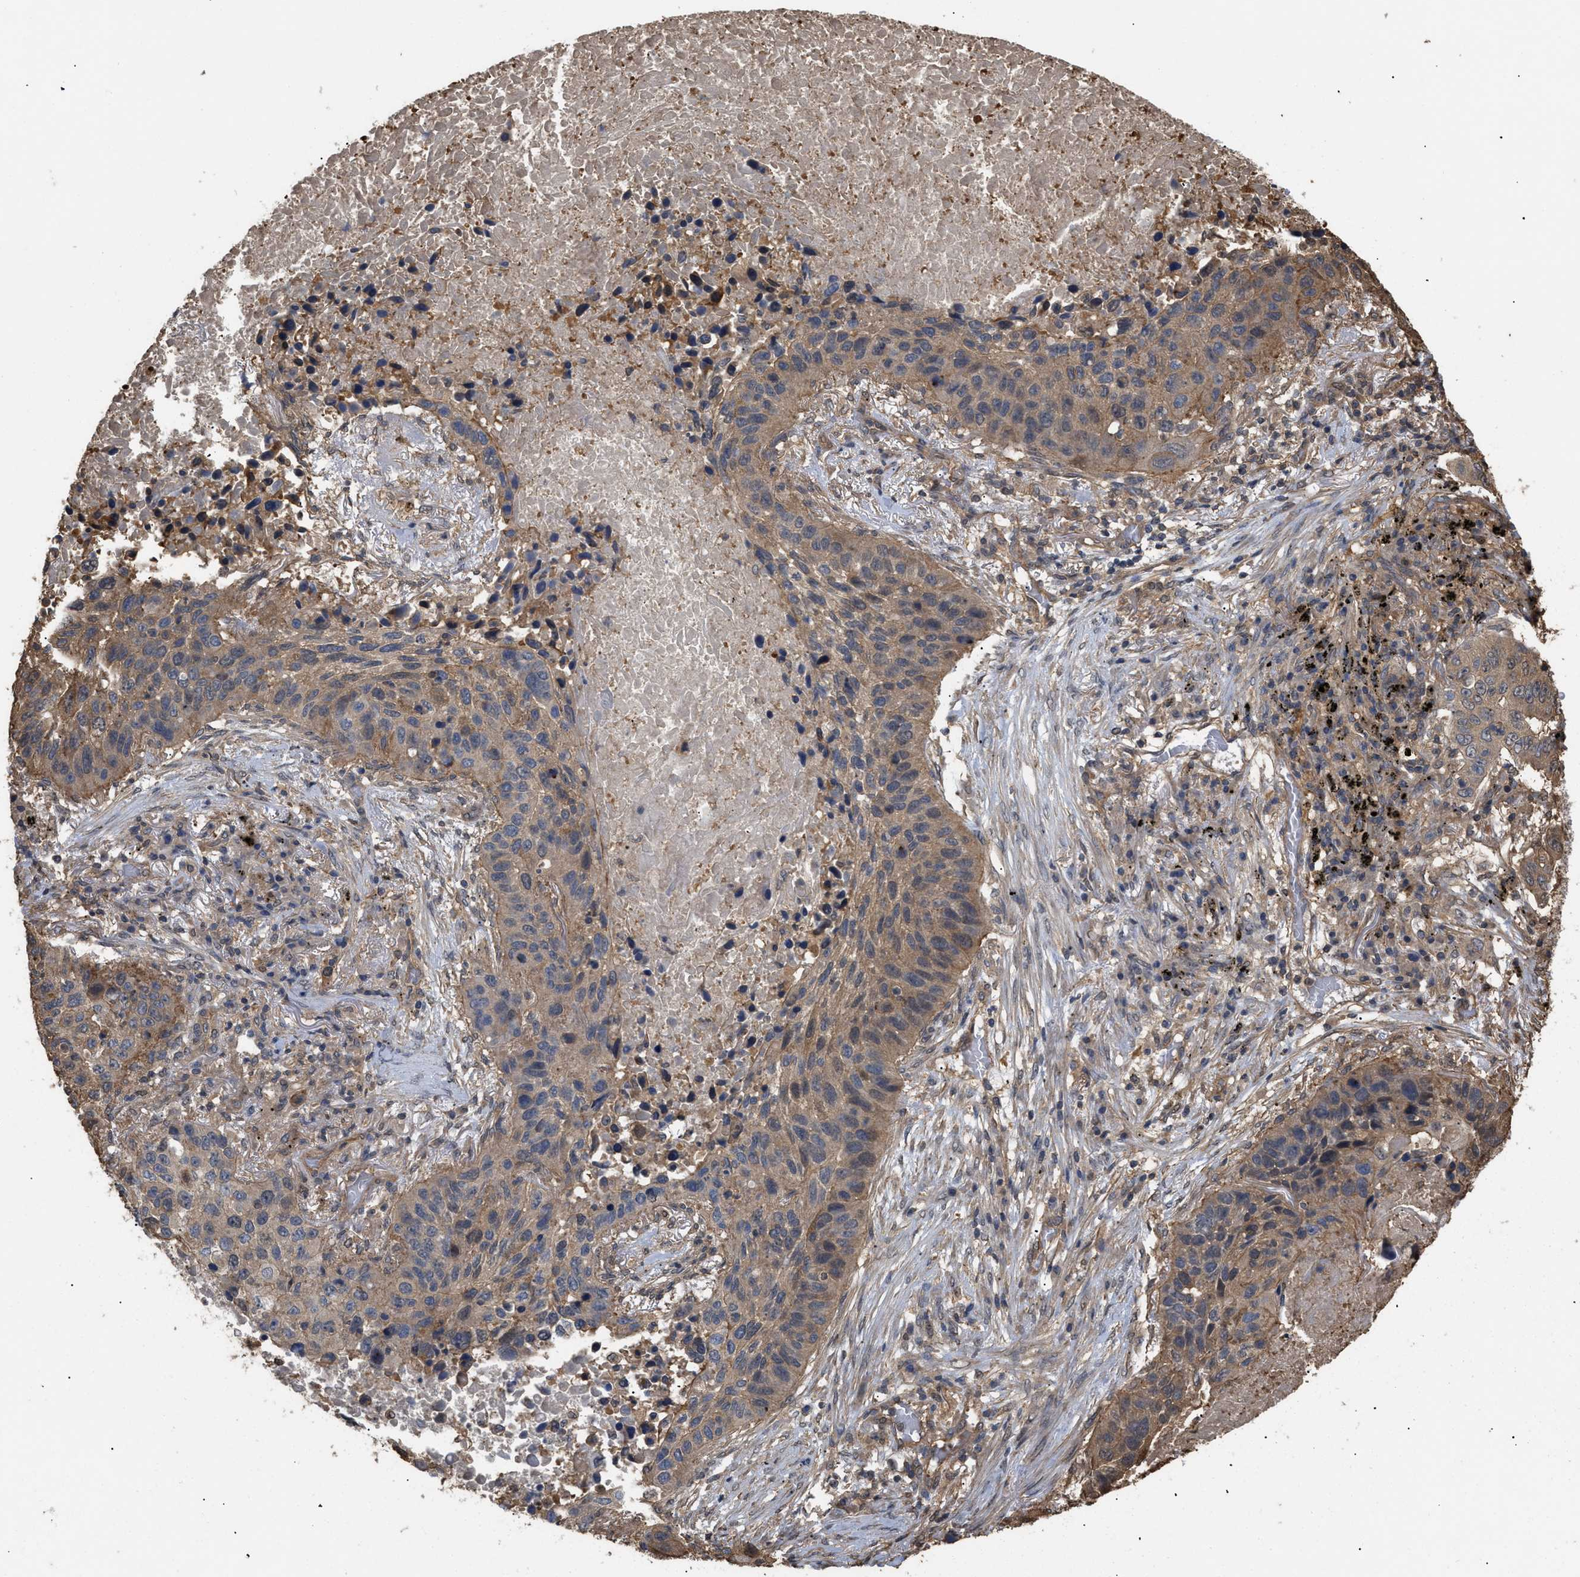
{"staining": {"intensity": "moderate", "quantity": "25%-75%", "location": "cytoplasmic/membranous"}, "tissue": "lung cancer", "cell_type": "Tumor cells", "image_type": "cancer", "snomed": [{"axis": "morphology", "description": "Squamous cell carcinoma, NOS"}, {"axis": "topography", "description": "Lung"}], "caption": "An IHC photomicrograph of neoplastic tissue is shown. Protein staining in brown highlights moderate cytoplasmic/membranous positivity in lung cancer (squamous cell carcinoma) within tumor cells.", "gene": "CALM1", "patient": {"sex": "male", "age": 57}}